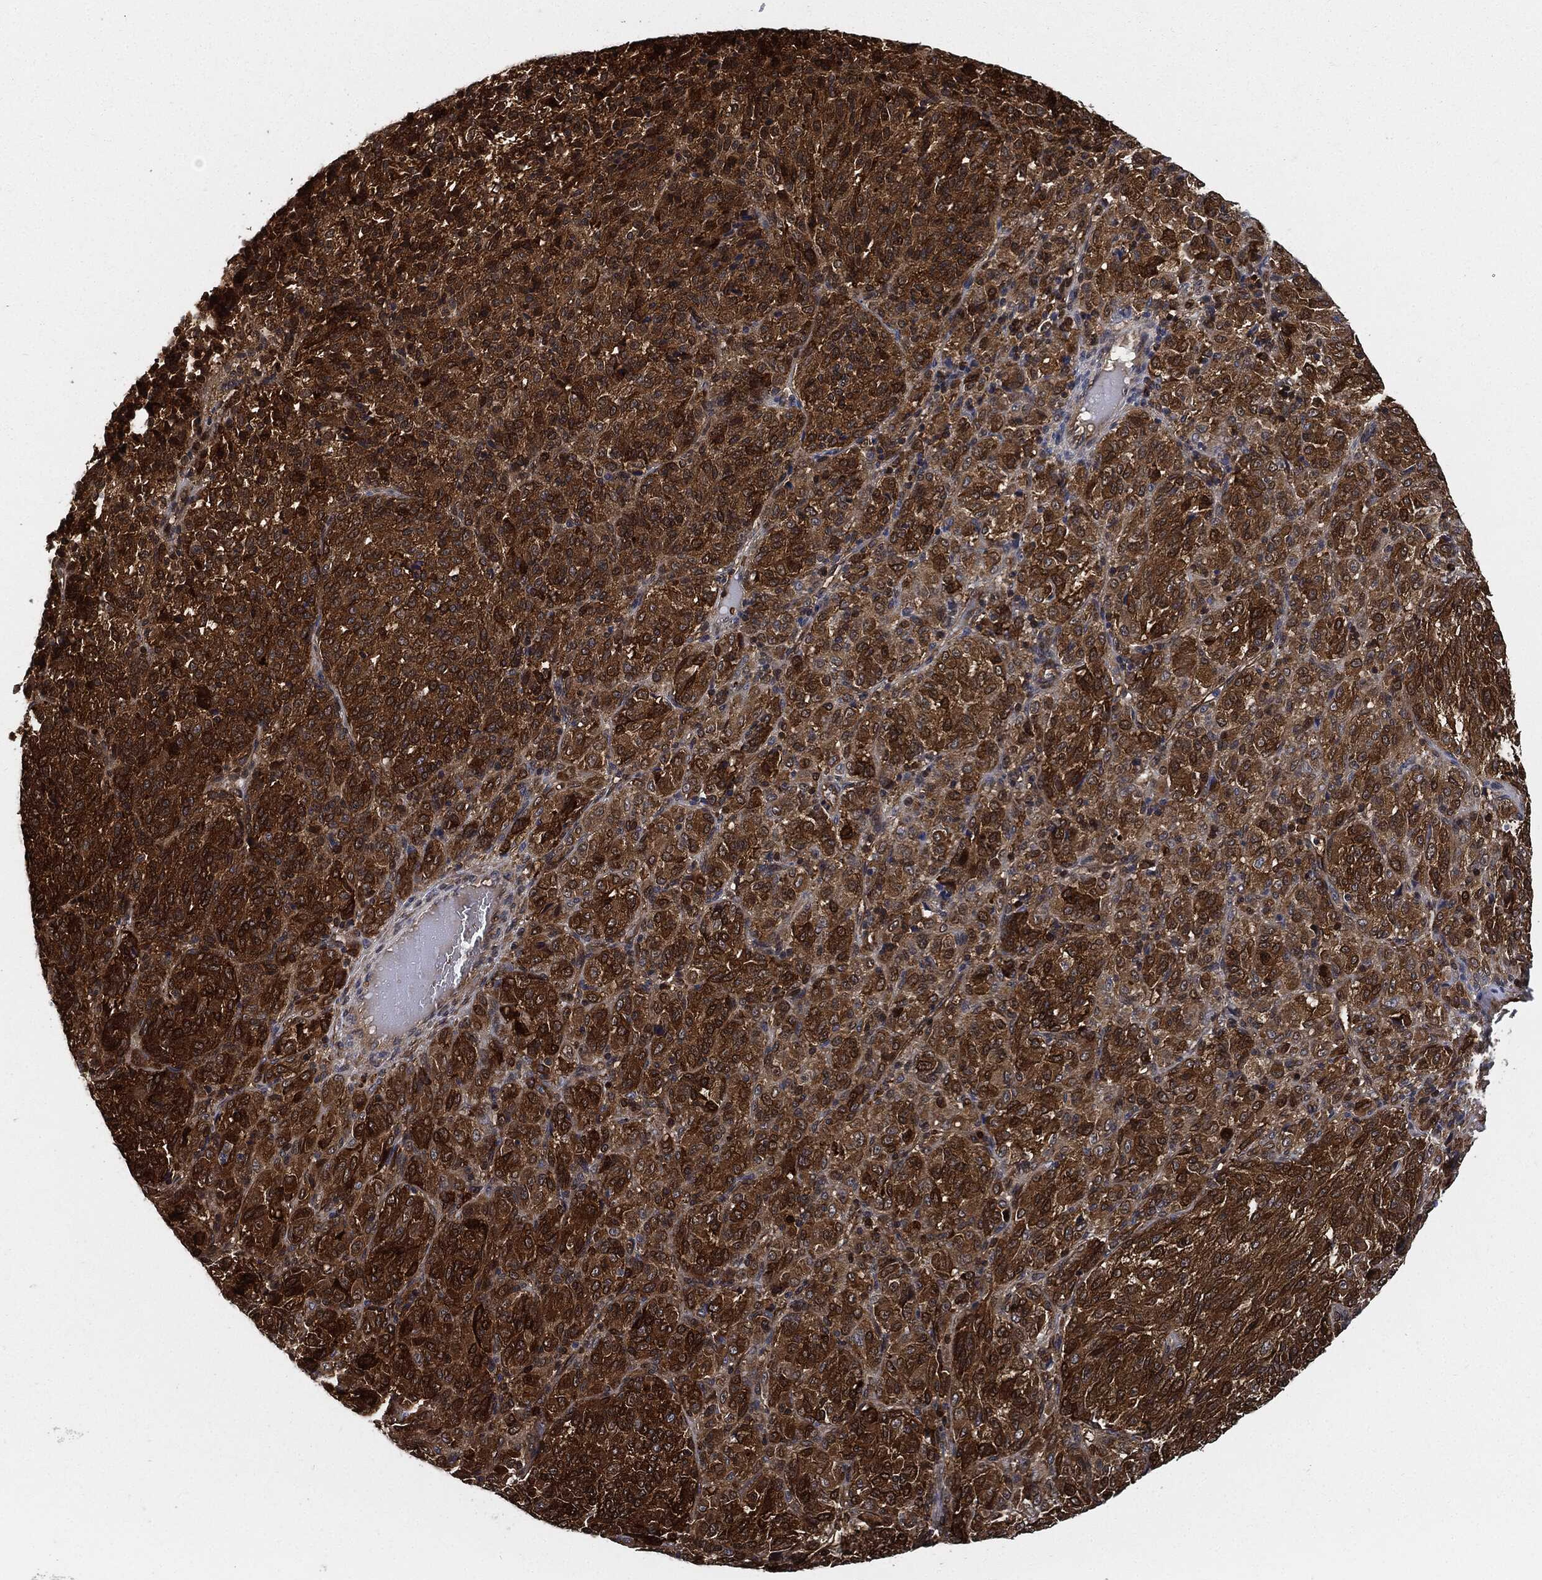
{"staining": {"intensity": "strong", "quantity": ">75%", "location": "cytoplasmic/membranous"}, "tissue": "melanoma", "cell_type": "Tumor cells", "image_type": "cancer", "snomed": [{"axis": "morphology", "description": "Malignant melanoma, Metastatic site"}, {"axis": "topography", "description": "Brain"}], "caption": "DAB (3,3'-diaminobenzidine) immunohistochemical staining of malignant melanoma (metastatic site) displays strong cytoplasmic/membranous protein positivity in approximately >75% of tumor cells.", "gene": "PRDX2", "patient": {"sex": "female", "age": 56}}